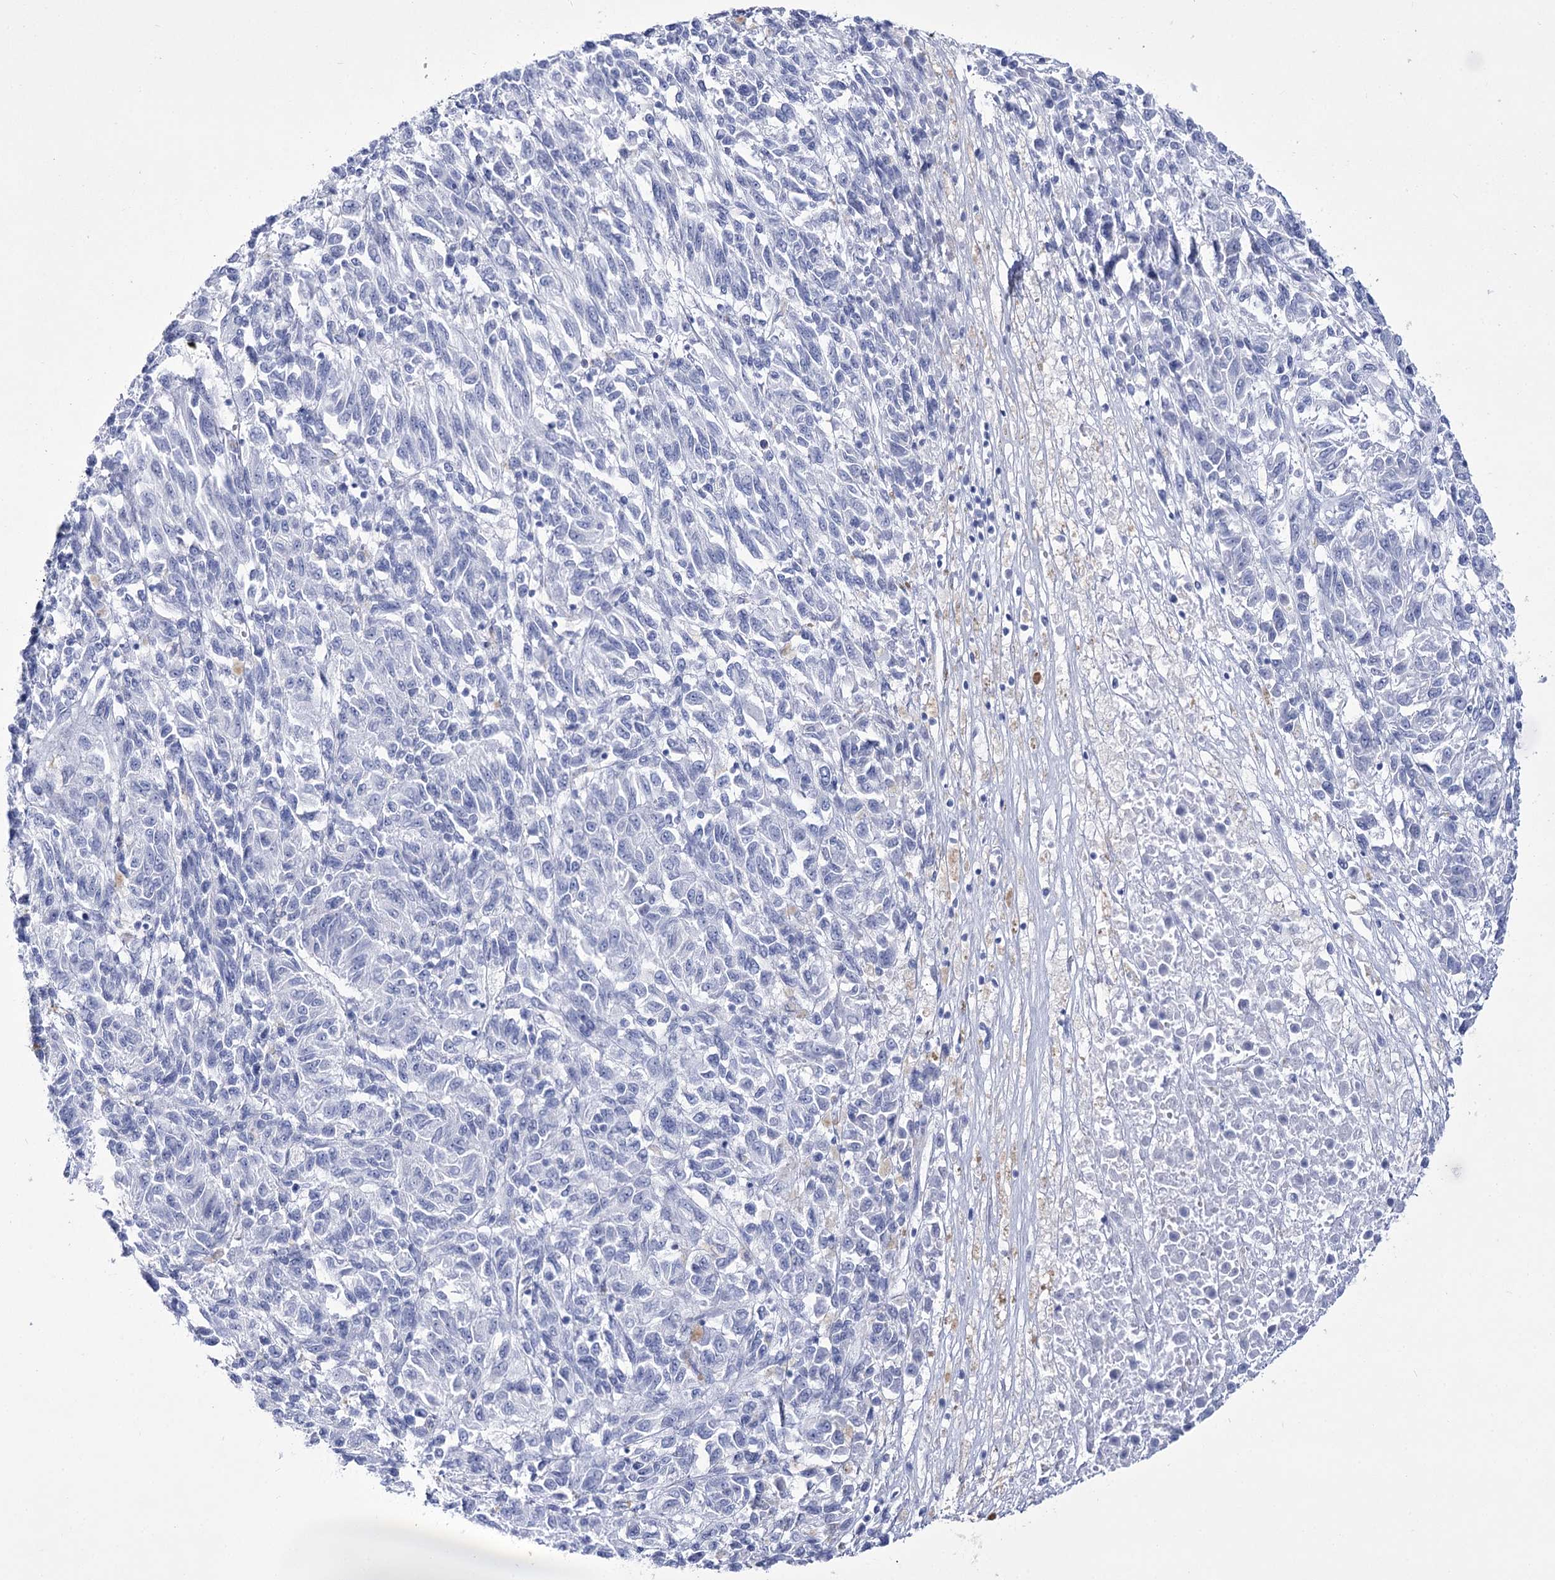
{"staining": {"intensity": "negative", "quantity": "none", "location": "none"}, "tissue": "melanoma", "cell_type": "Tumor cells", "image_type": "cancer", "snomed": [{"axis": "morphology", "description": "Malignant melanoma, Metastatic site"}, {"axis": "topography", "description": "Lung"}], "caption": "The immunohistochemistry photomicrograph has no significant expression in tumor cells of melanoma tissue. (DAB immunohistochemistry, high magnification).", "gene": "RNF186", "patient": {"sex": "male", "age": 64}}